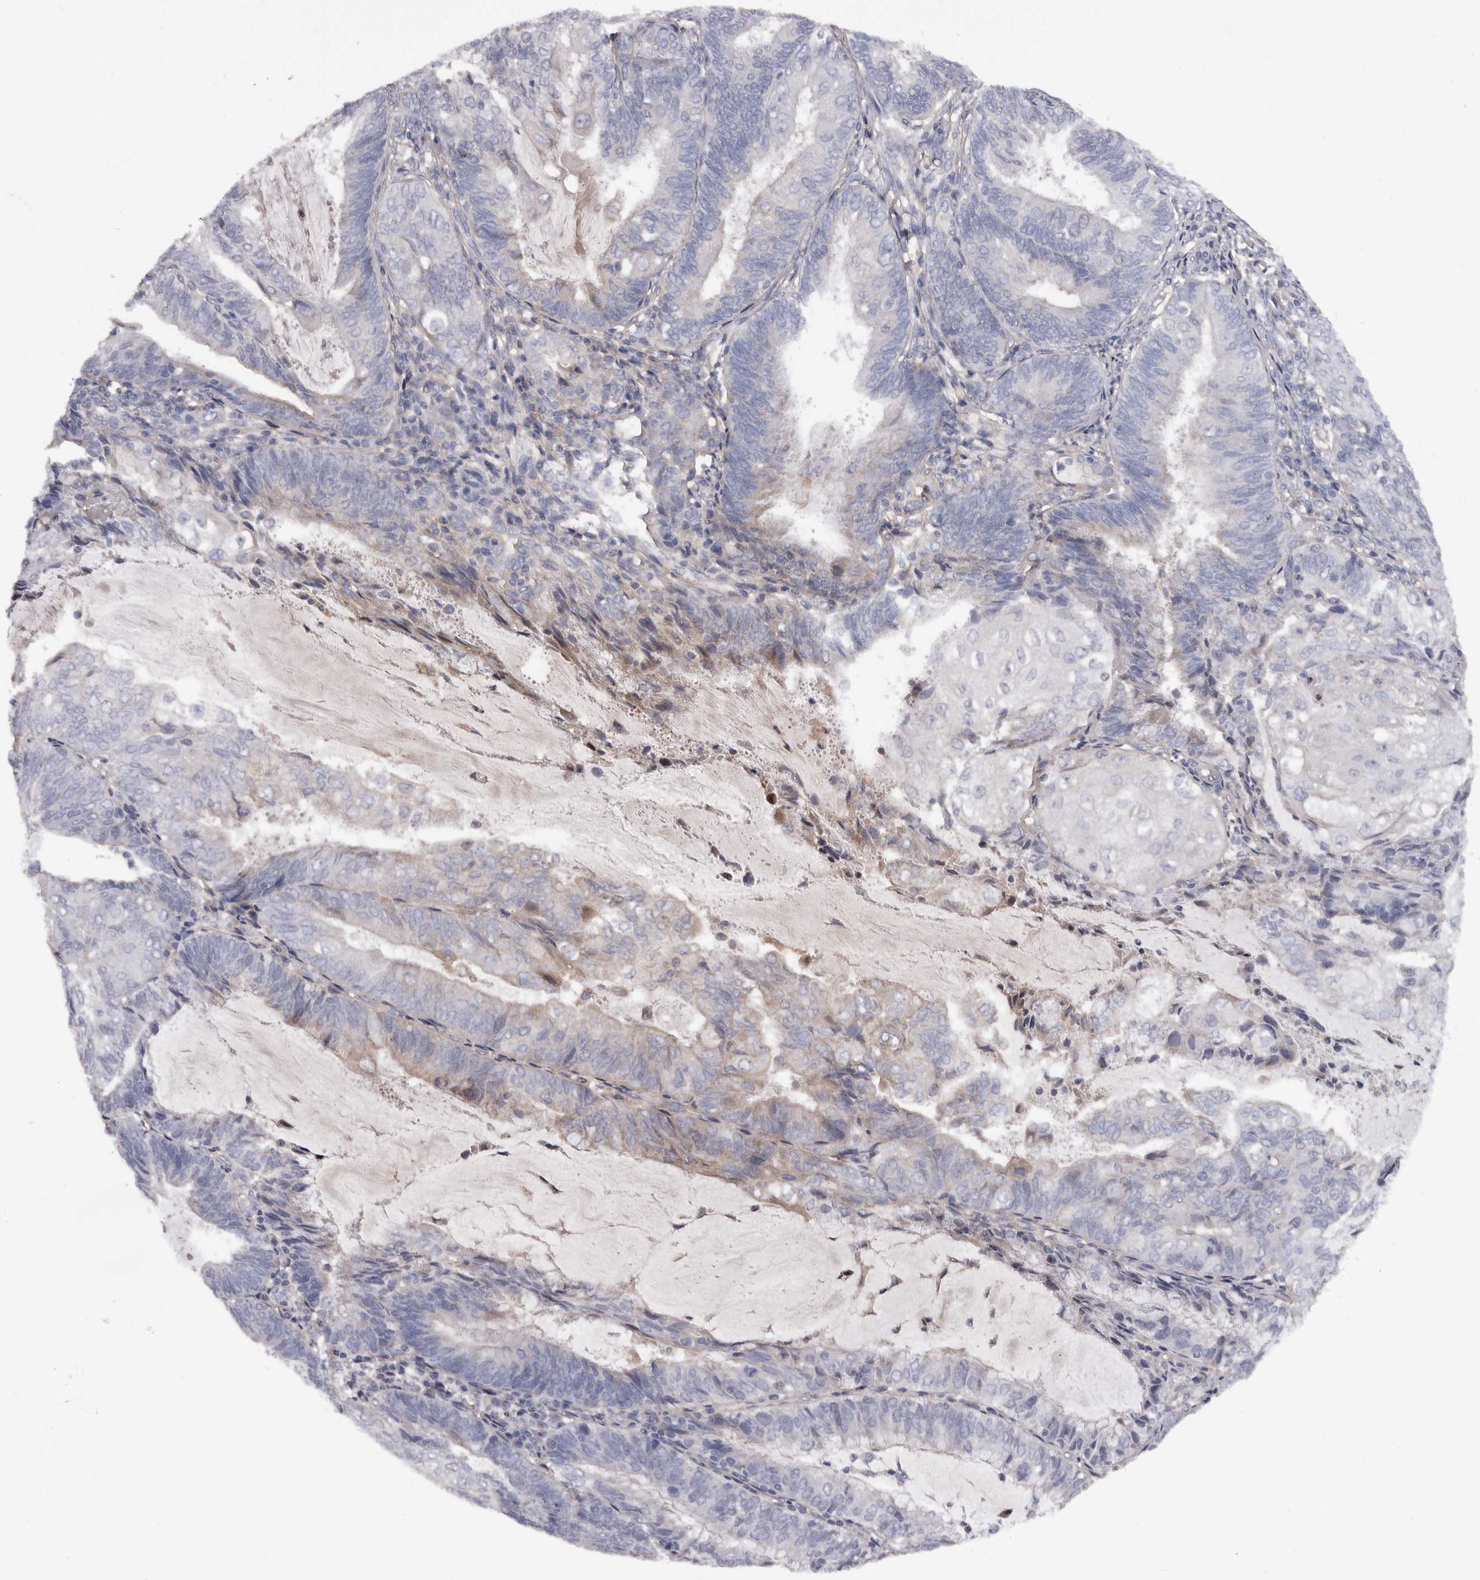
{"staining": {"intensity": "weak", "quantity": "25%-75%", "location": "cytoplasmic/membranous"}, "tissue": "endometrial cancer", "cell_type": "Tumor cells", "image_type": "cancer", "snomed": [{"axis": "morphology", "description": "Adenocarcinoma, NOS"}, {"axis": "topography", "description": "Endometrium"}], "caption": "Immunohistochemical staining of human adenocarcinoma (endometrial) reveals low levels of weak cytoplasmic/membranous expression in about 25%-75% of tumor cells.", "gene": "ADAMTS2", "patient": {"sex": "female", "age": 81}}